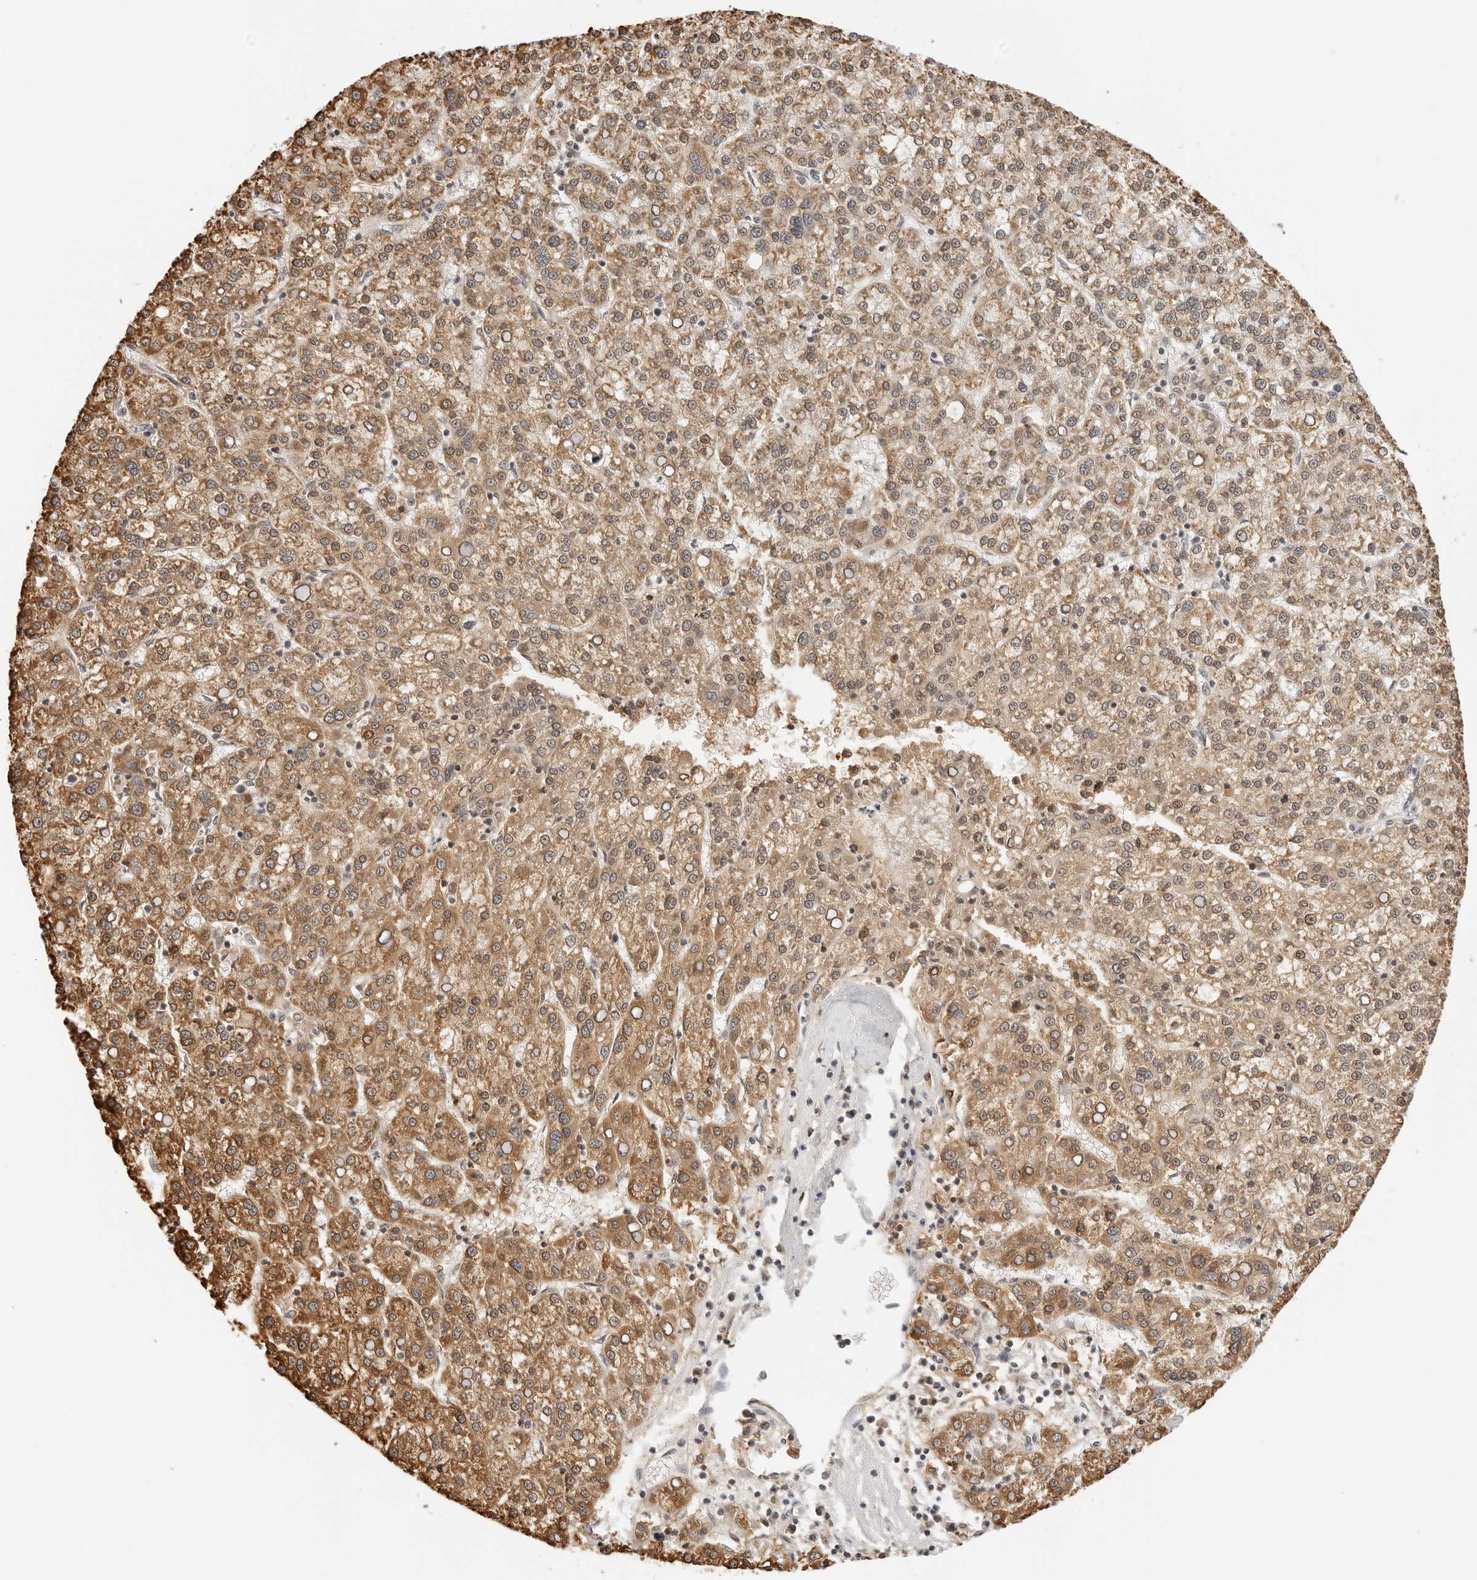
{"staining": {"intensity": "moderate", "quantity": ">75%", "location": "cytoplasmic/membranous"}, "tissue": "liver cancer", "cell_type": "Tumor cells", "image_type": "cancer", "snomed": [{"axis": "morphology", "description": "Carcinoma, Hepatocellular, NOS"}, {"axis": "topography", "description": "Liver"}], "caption": "IHC (DAB (3,3'-diaminobenzidine)) staining of liver hepatocellular carcinoma demonstrates moderate cytoplasmic/membranous protein expression in approximately >75% of tumor cells.", "gene": "ATL1", "patient": {"sex": "female", "age": 58}}